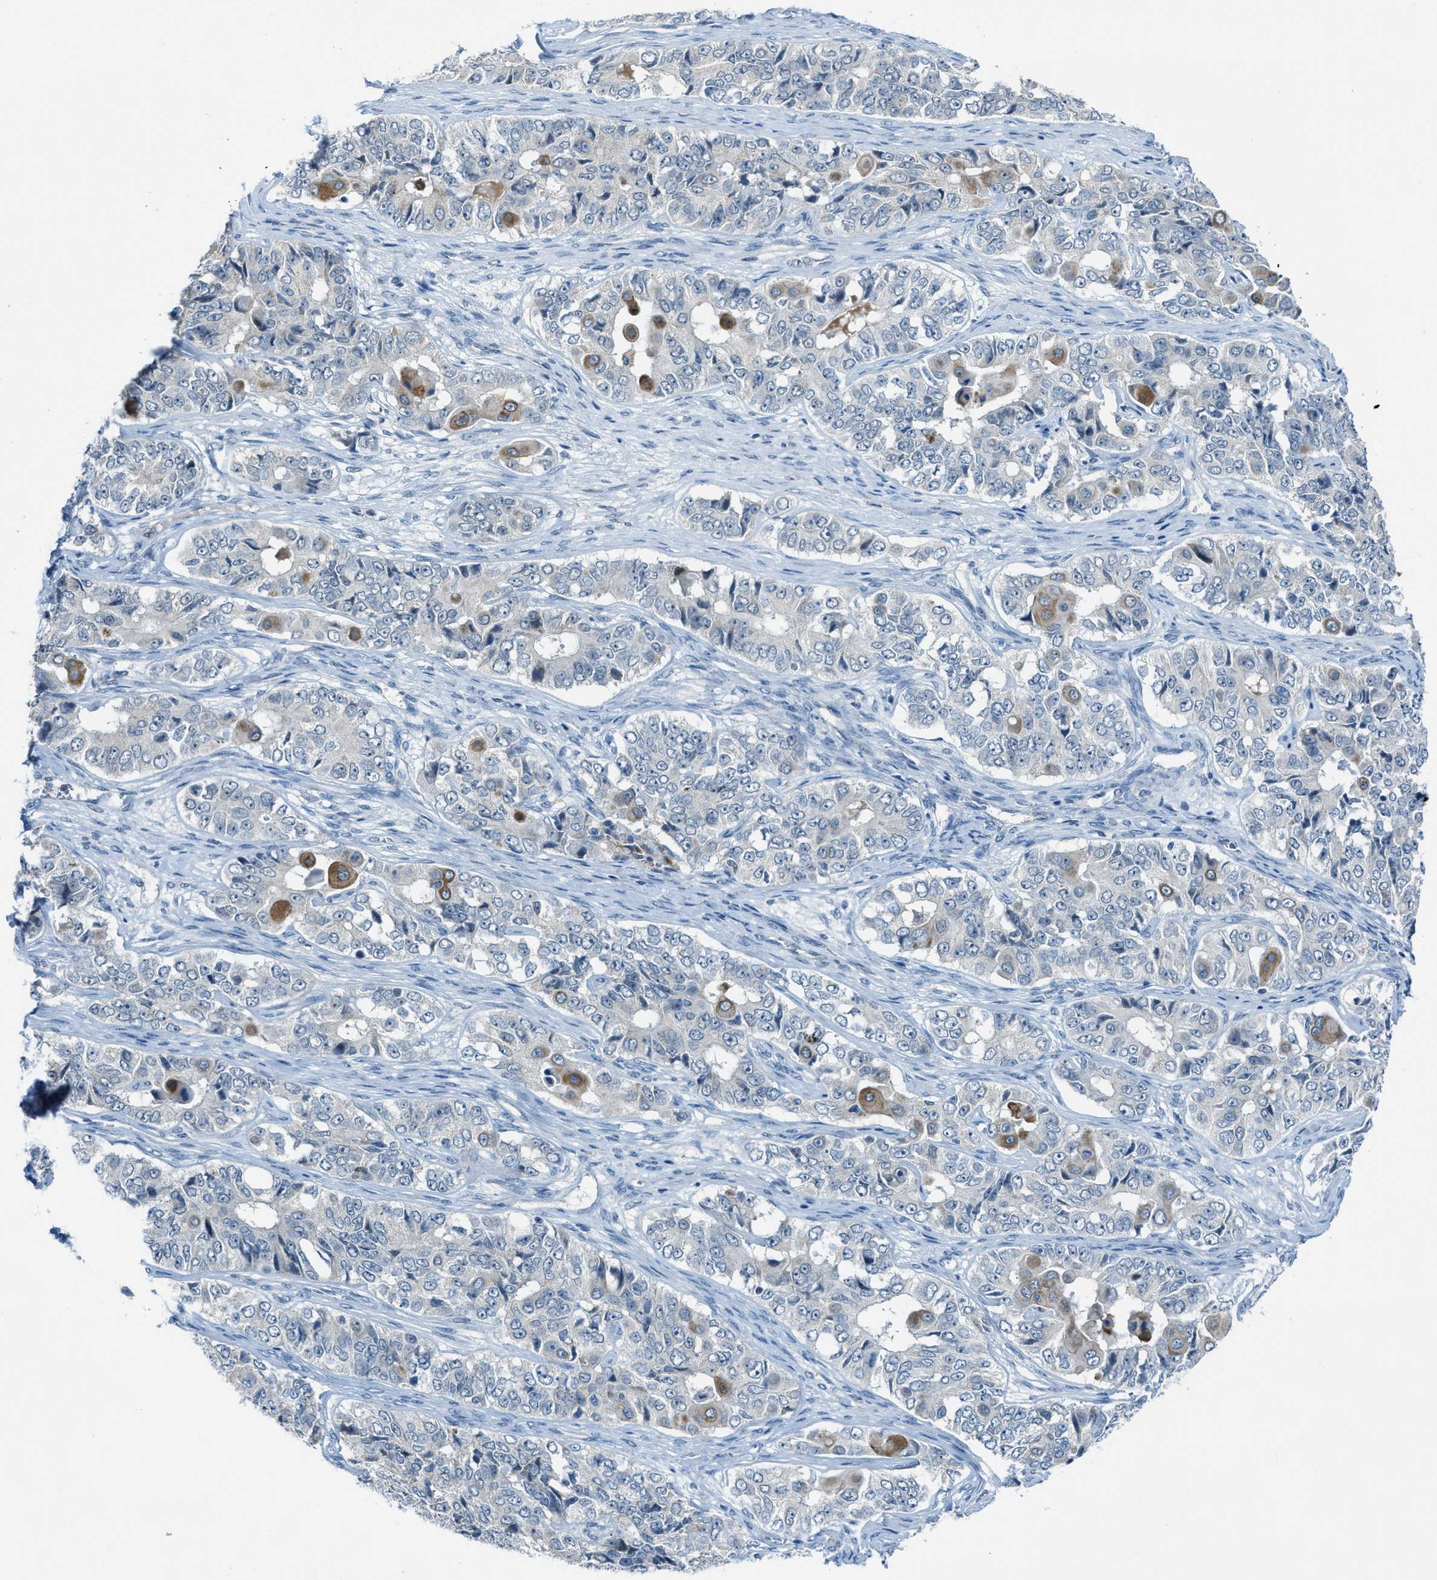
{"staining": {"intensity": "negative", "quantity": "none", "location": "none"}, "tissue": "ovarian cancer", "cell_type": "Tumor cells", "image_type": "cancer", "snomed": [{"axis": "morphology", "description": "Carcinoma, endometroid"}, {"axis": "topography", "description": "Ovary"}], "caption": "IHC histopathology image of neoplastic tissue: endometroid carcinoma (ovarian) stained with DAB (3,3'-diaminobenzidine) exhibits no significant protein expression in tumor cells. (DAB (3,3'-diaminobenzidine) immunohistochemistry (IHC) with hematoxylin counter stain).", "gene": "CDON", "patient": {"sex": "female", "age": 51}}